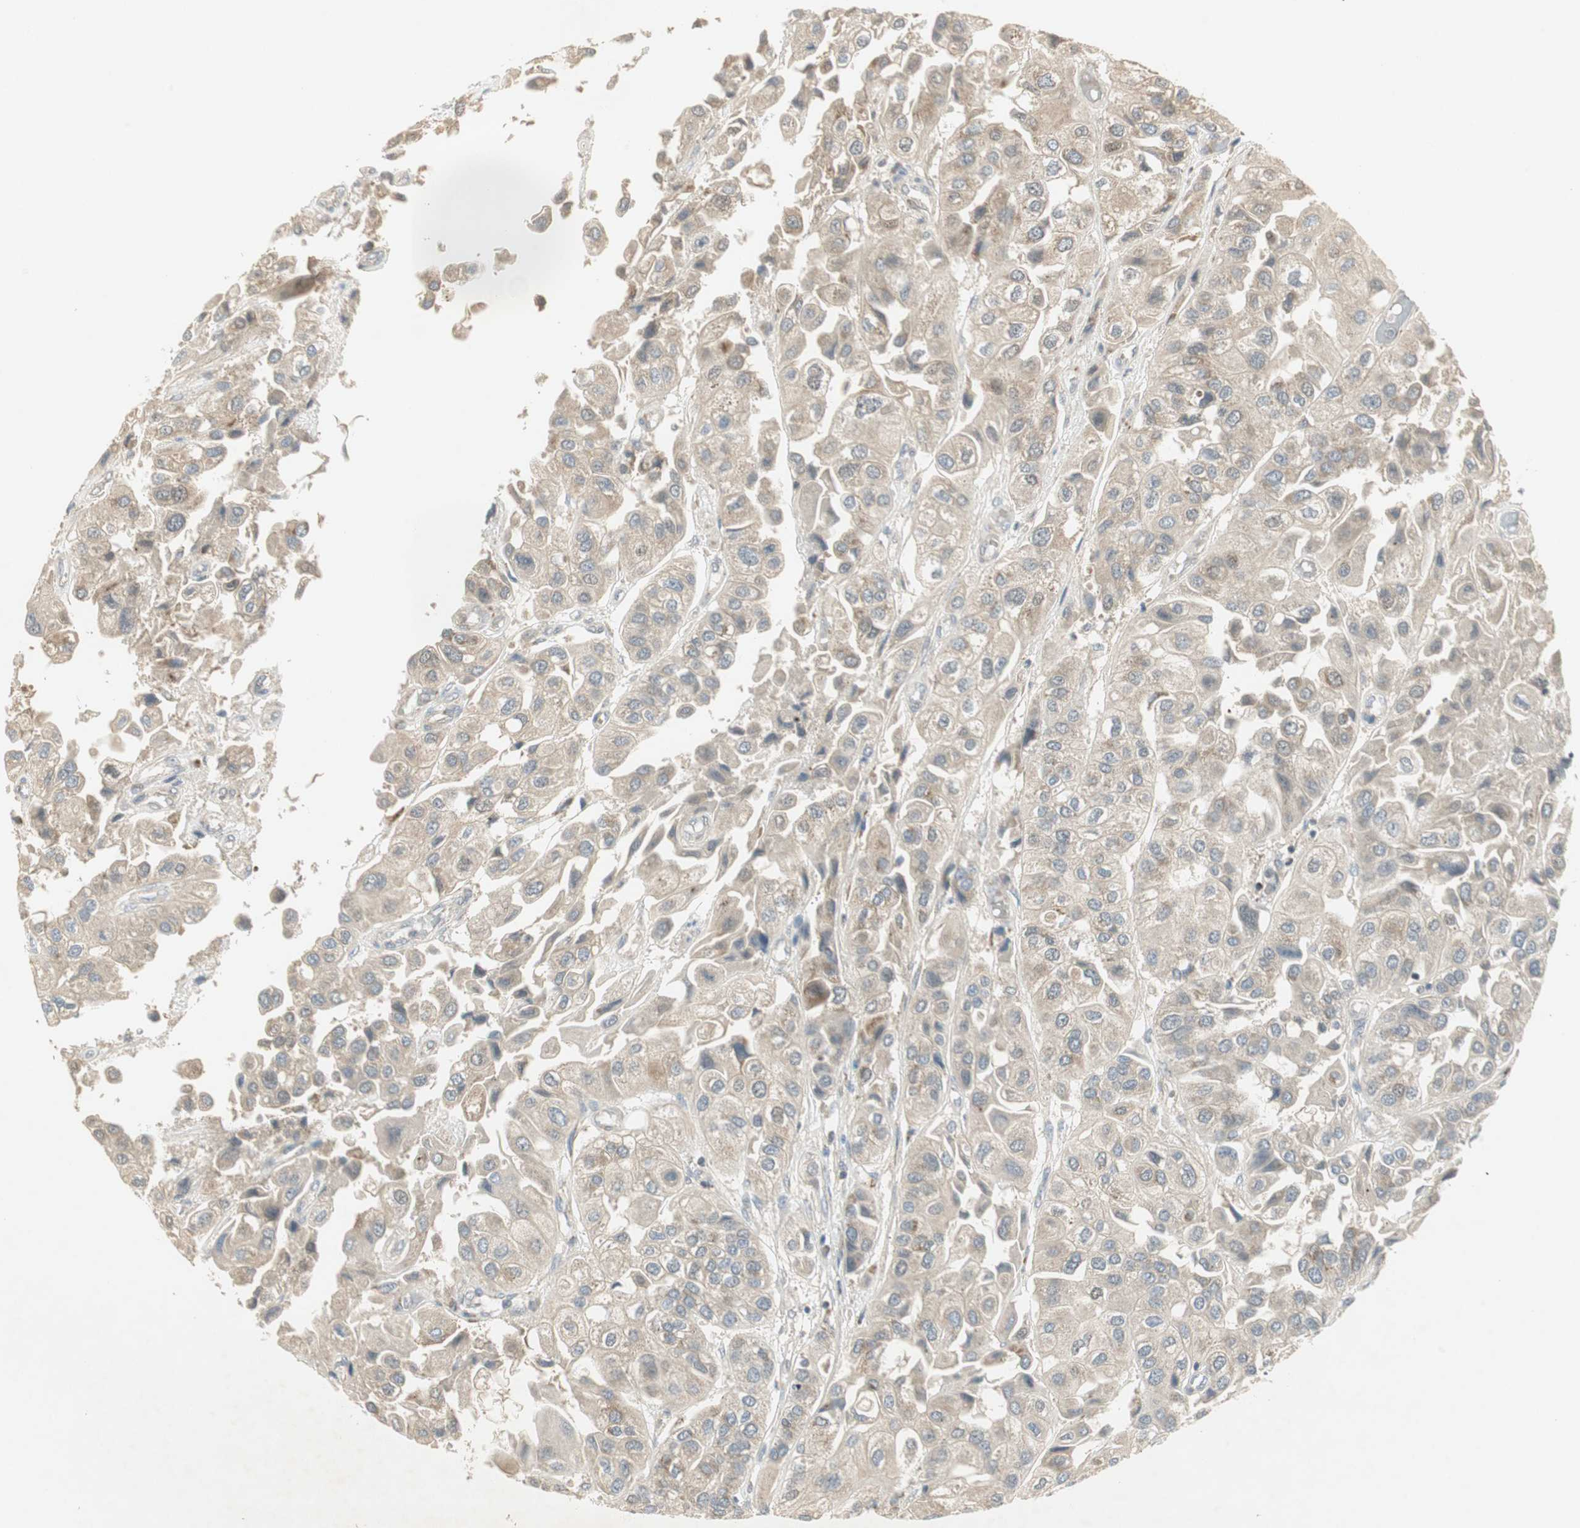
{"staining": {"intensity": "weak", "quantity": "<25%", "location": "cytoplasmic/membranous"}, "tissue": "urothelial cancer", "cell_type": "Tumor cells", "image_type": "cancer", "snomed": [{"axis": "morphology", "description": "Urothelial carcinoma, High grade"}, {"axis": "topography", "description": "Urinary bladder"}], "caption": "Urothelial carcinoma (high-grade) stained for a protein using immunohistochemistry (IHC) reveals no expression tumor cells.", "gene": "USP2", "patient": {"sex": "female", "age": 64}}